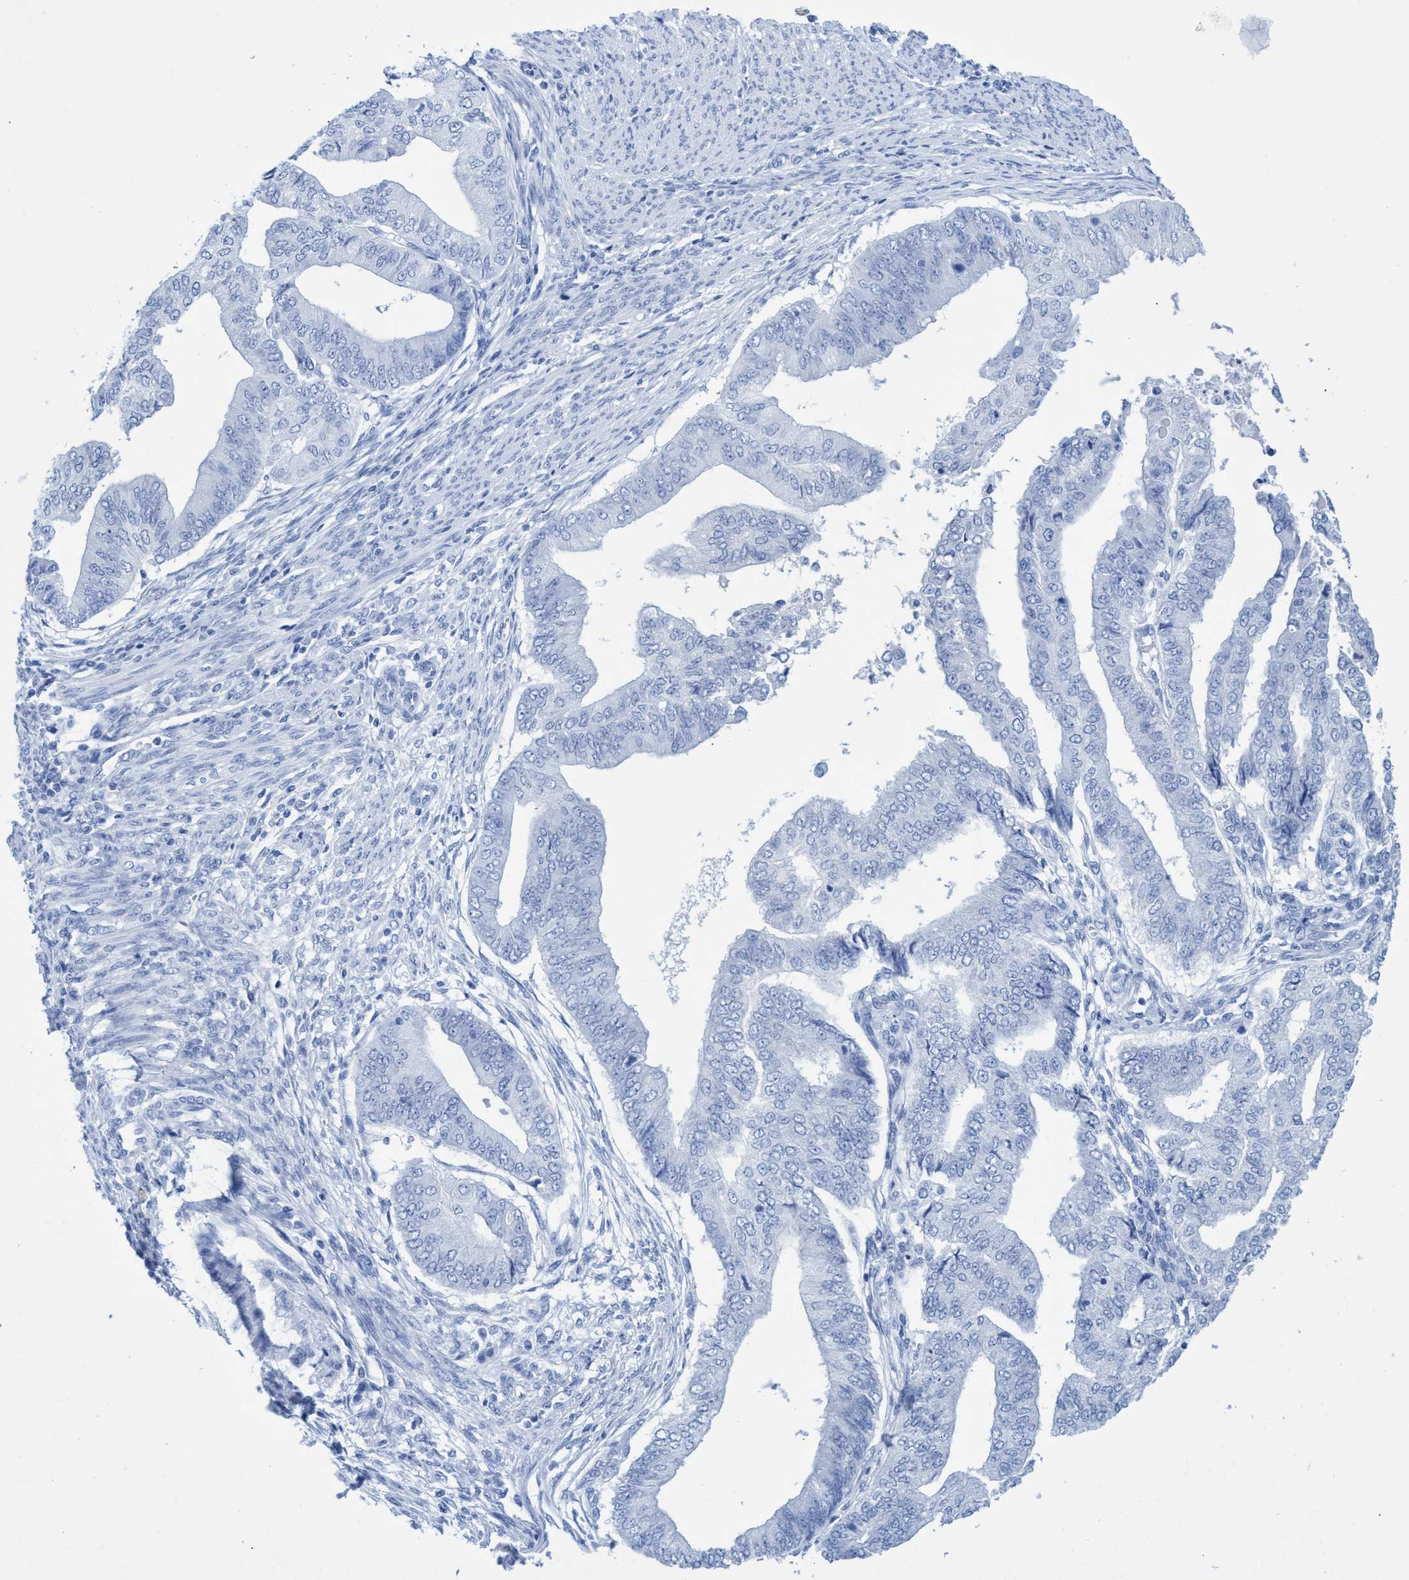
{"staining": {"intensity": "negative", "quantity": "none", "location": "none"}, "tissue": "endometrial cancer", "cell_type": "Tumor cells", "image_type": "cancer", "snomed": [{"axis": "morphology", "description": "Polyp, NOS"}, {"axis": "morphology", "description": "Adenocarcinoma, NOS"}, {"axis": "morphology", "description": "Adenoma, NOS"}, {"axis": "topography", "description": "Endometrium"}], "caption": "Immunohistochemistry (IHC) photomicrograph of polyp (endometrial) stained for a protein (brown), which reveals no expression in tumor cells.", "gene": "INSL6", "patient": {"sex": "female", "age": 79}}